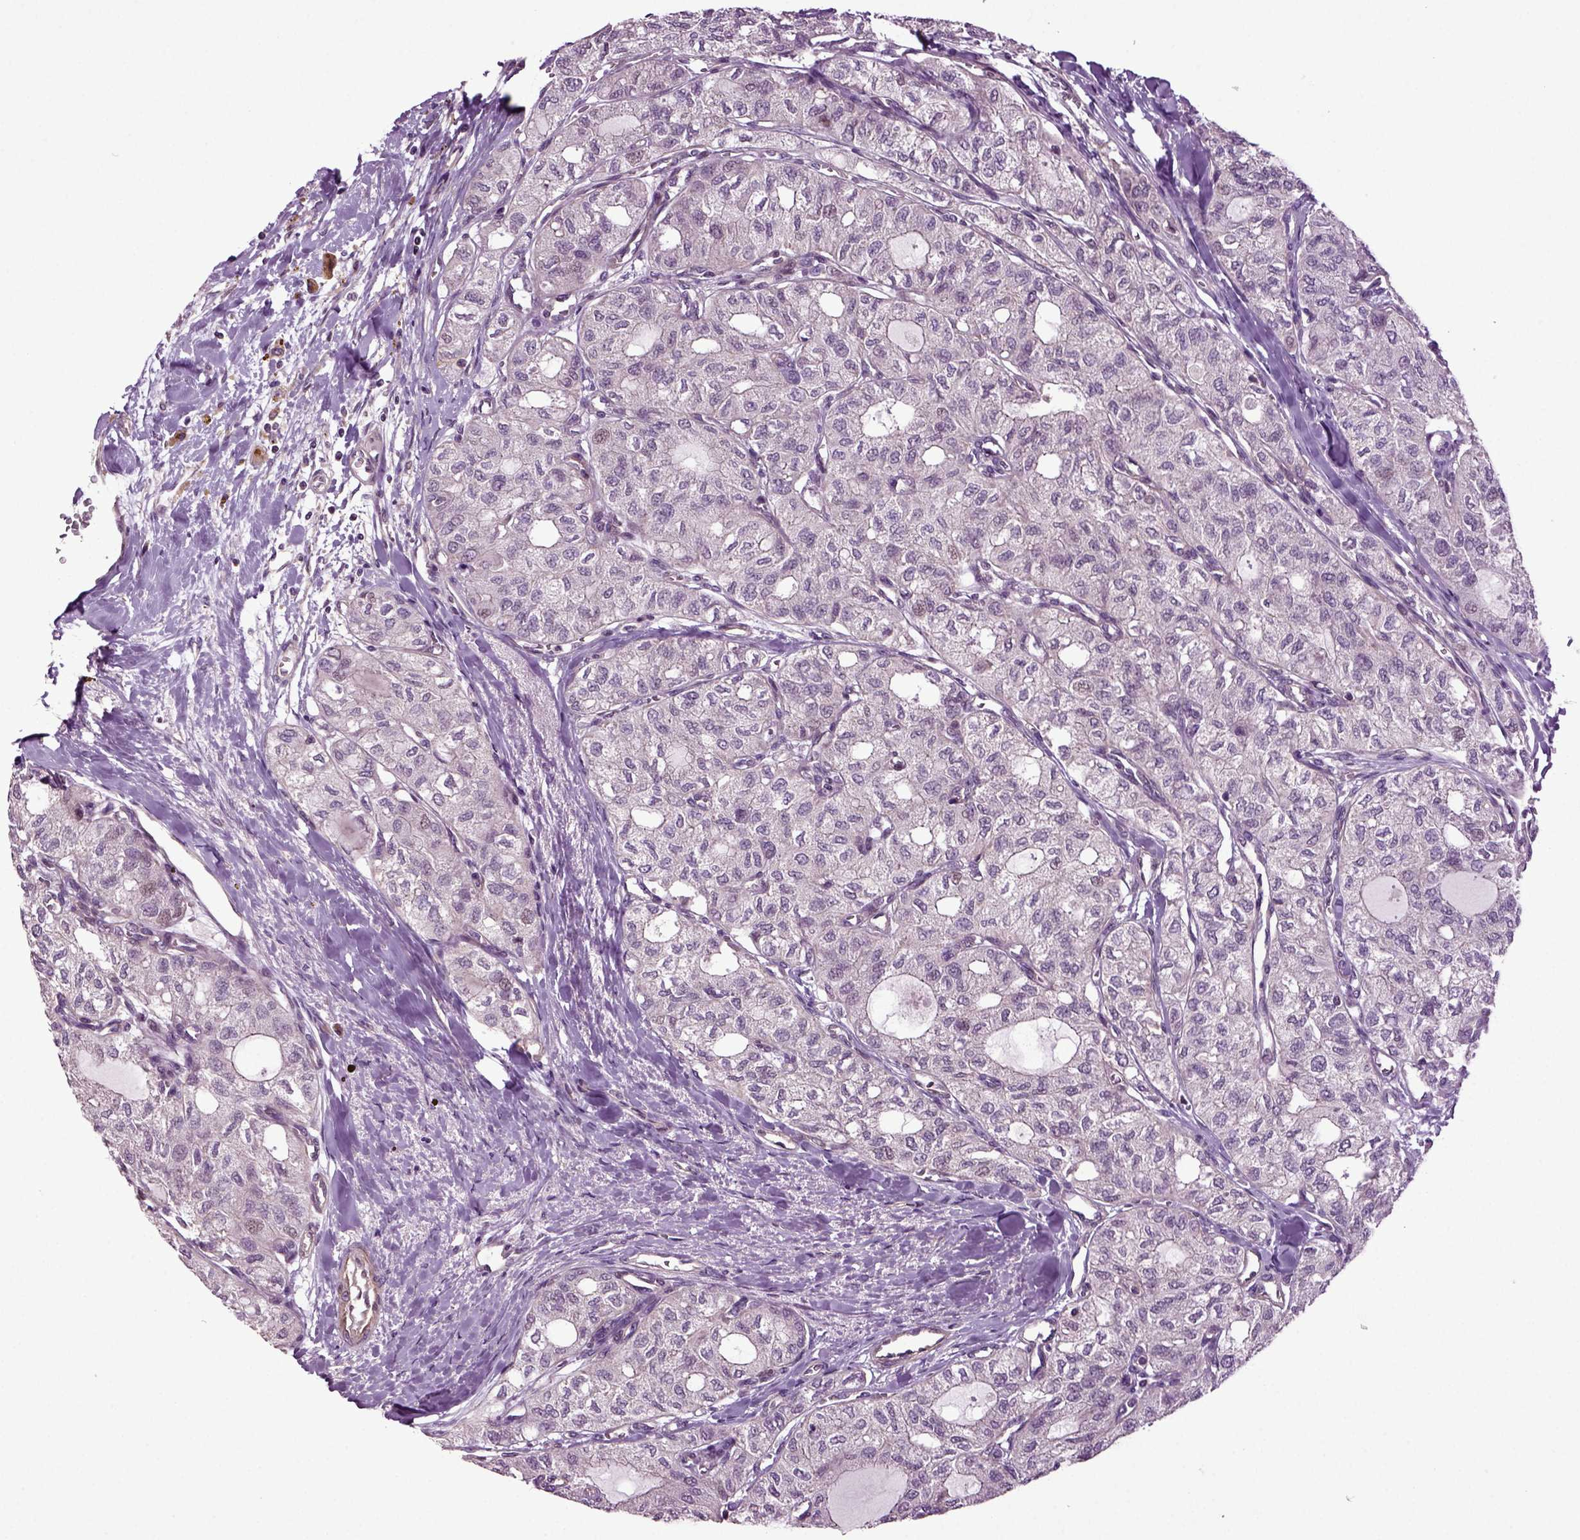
{"staining": {"intensity": "negative", "quantity": "none", "location": "none"}, "tissue": "thyroid cancer", "cell_type": "Tumor cells", "image_type": "cancer", "snomed": [{"axis": "morphology", "description": "Follicular adenoma carcinoma, NOS"}, {"axis": "topography", "description": "Thyroid gland"}], "caption": "This is a image of immunohistochemistry (IHC) staining of thyroid cancer (follicular adenoma carcinoma), which shows no staining in tumor cells.", "gene": "HAGHL", "patient": {"sex": "male", "age": 75}}